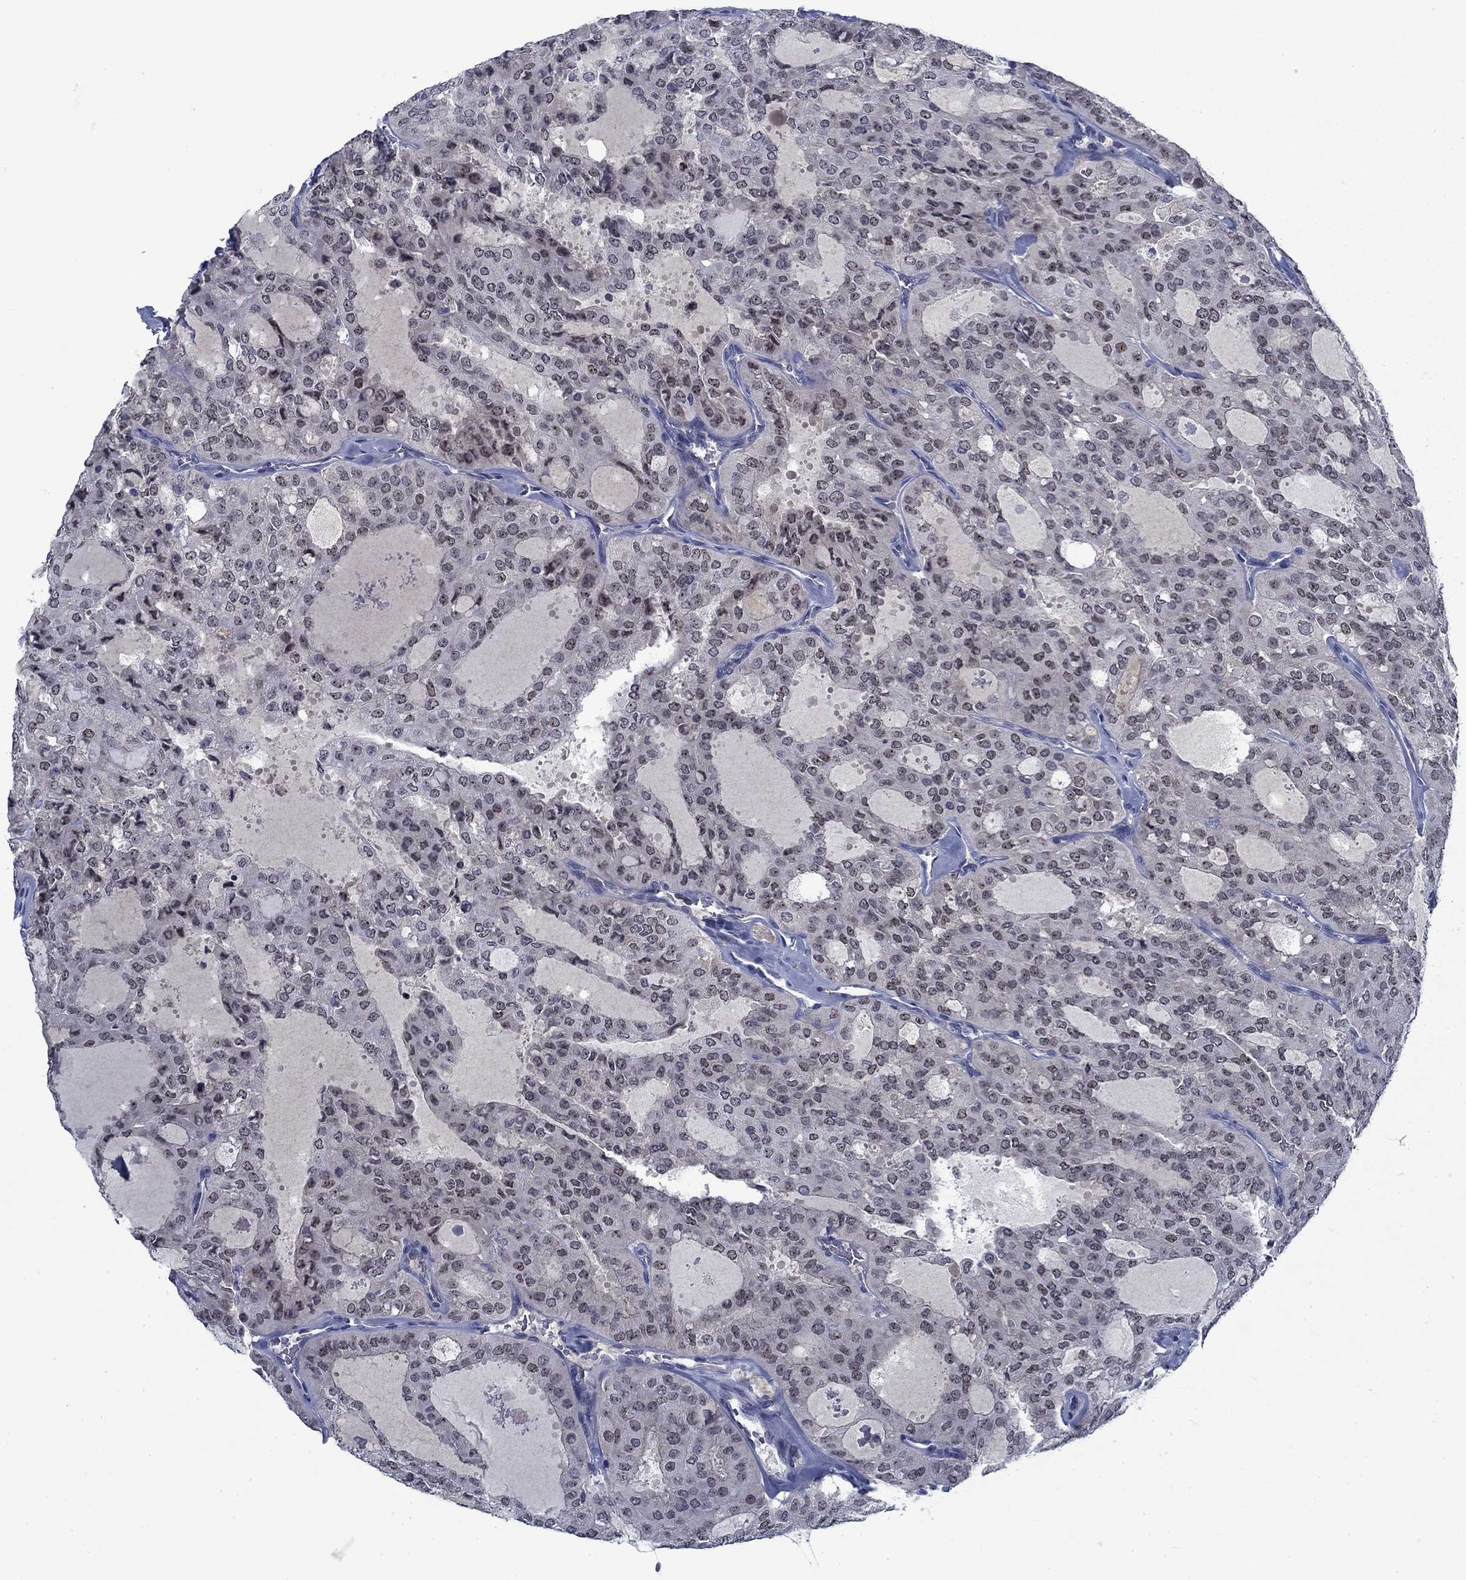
{"staining": {"intensity": "negative", "quantity": "none", "location": "none"}, "tissue": "thyroid cancer", "cell_type": "Tumor cells", "image_type": "cancer", "snomed": [{"axis": "morphology", "description": "Follicular adenoma carcinoma, NOS"}, {"axis": "topography", "description": "Thyroid gland"}], "caption": "Immunohistochemistry (IHC) of thyroid cancer (follicular adenoma carcinoma) exhibits no expression in tumor cells.", "gene": "PNMA8A", "patient": {"sex": "male", "age": 75}}